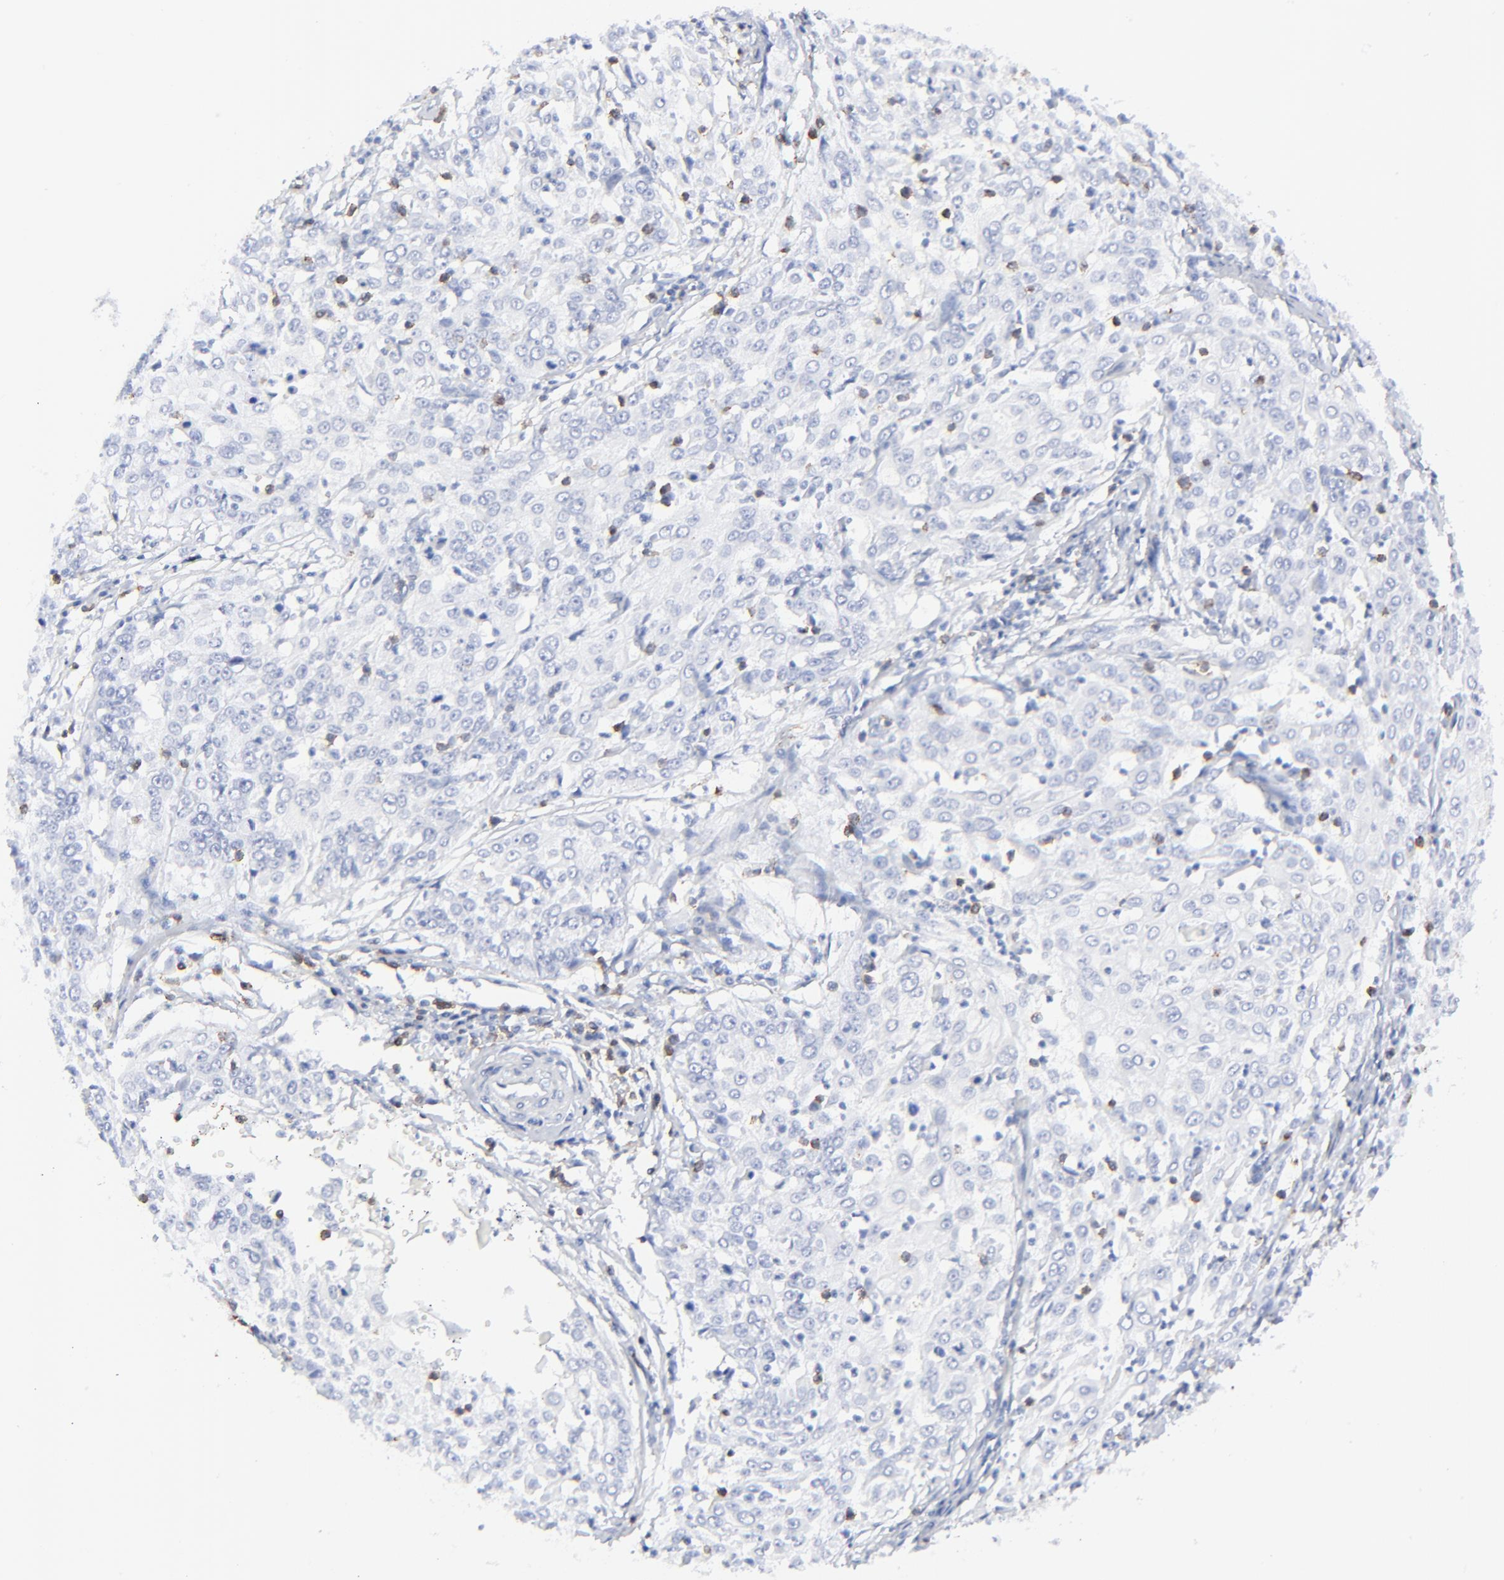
{"staining": {"intensity": "negative", "quantity": "none", "location": "none"}, "tissue": "cervical cancer", "cell_type": "Tumor cells", "image_type": "cancer", "snomed": [{"axis": "morphology", "description": "Squamous cell carcinoma, NOS"}, {"axis": "topography", "description": "Cervix"}], "caption": "Immunohistochemistry of human cervical squamous cell carcinoma demonstrates no staining in tumor cells.", "gene": "LCK", "patient": {"sex": "female", "age": 39}}